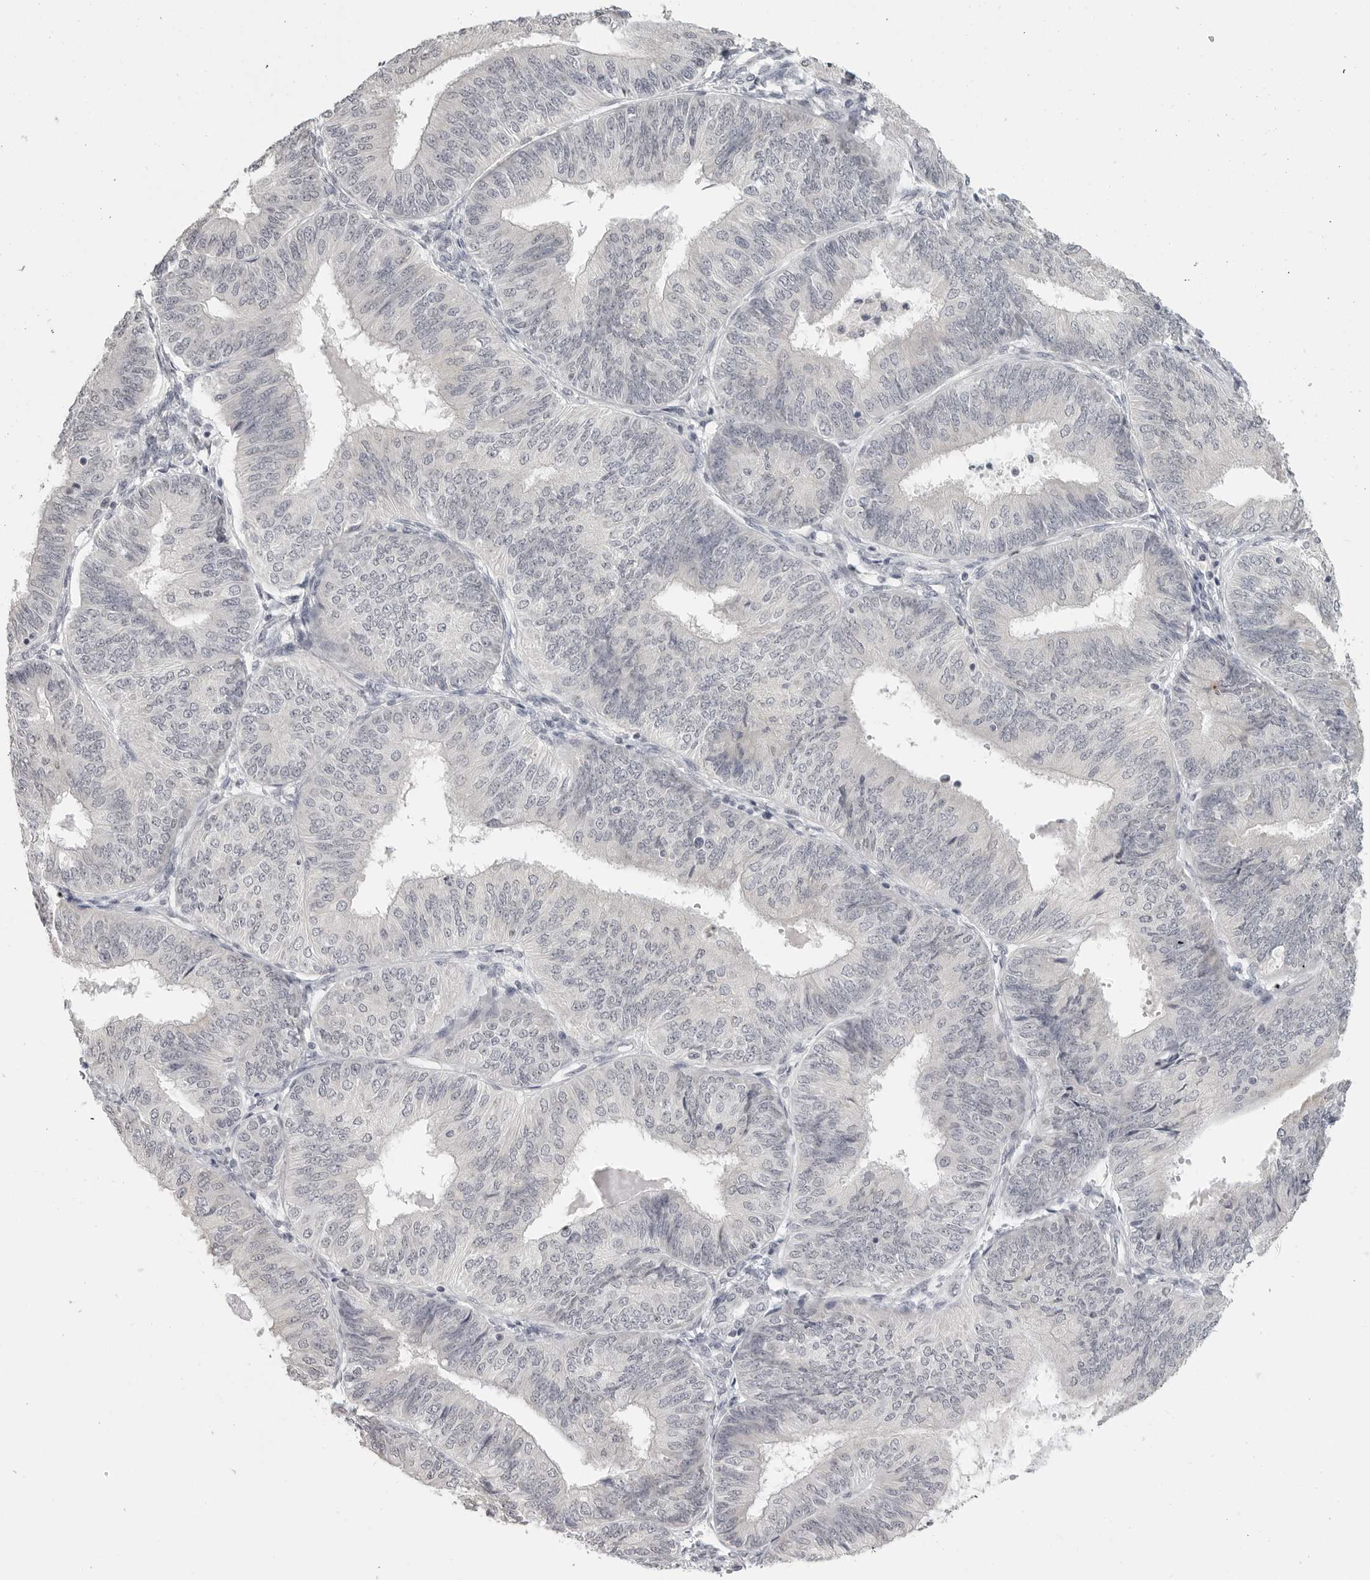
{"staining": {"intensity": "negative", "quantity": "none", "location": "none"}, "tissue": "endometrial cancer", "cell_type": "Tumor cells", "image_type": "cancer", "snomed": [{"axis": "morphology", "description": "Adenocarcinoma, NOS"}, {"axis": "topography", "description": "Endometrium"}], "caption": "DAB (3,3'-diaminobenzidine) immunohistochemical staining of endometrial cancer shows no significant staining in tumor cells.", "gene": "PRSS1", "patient": {"sex": "female", "age": 58}}